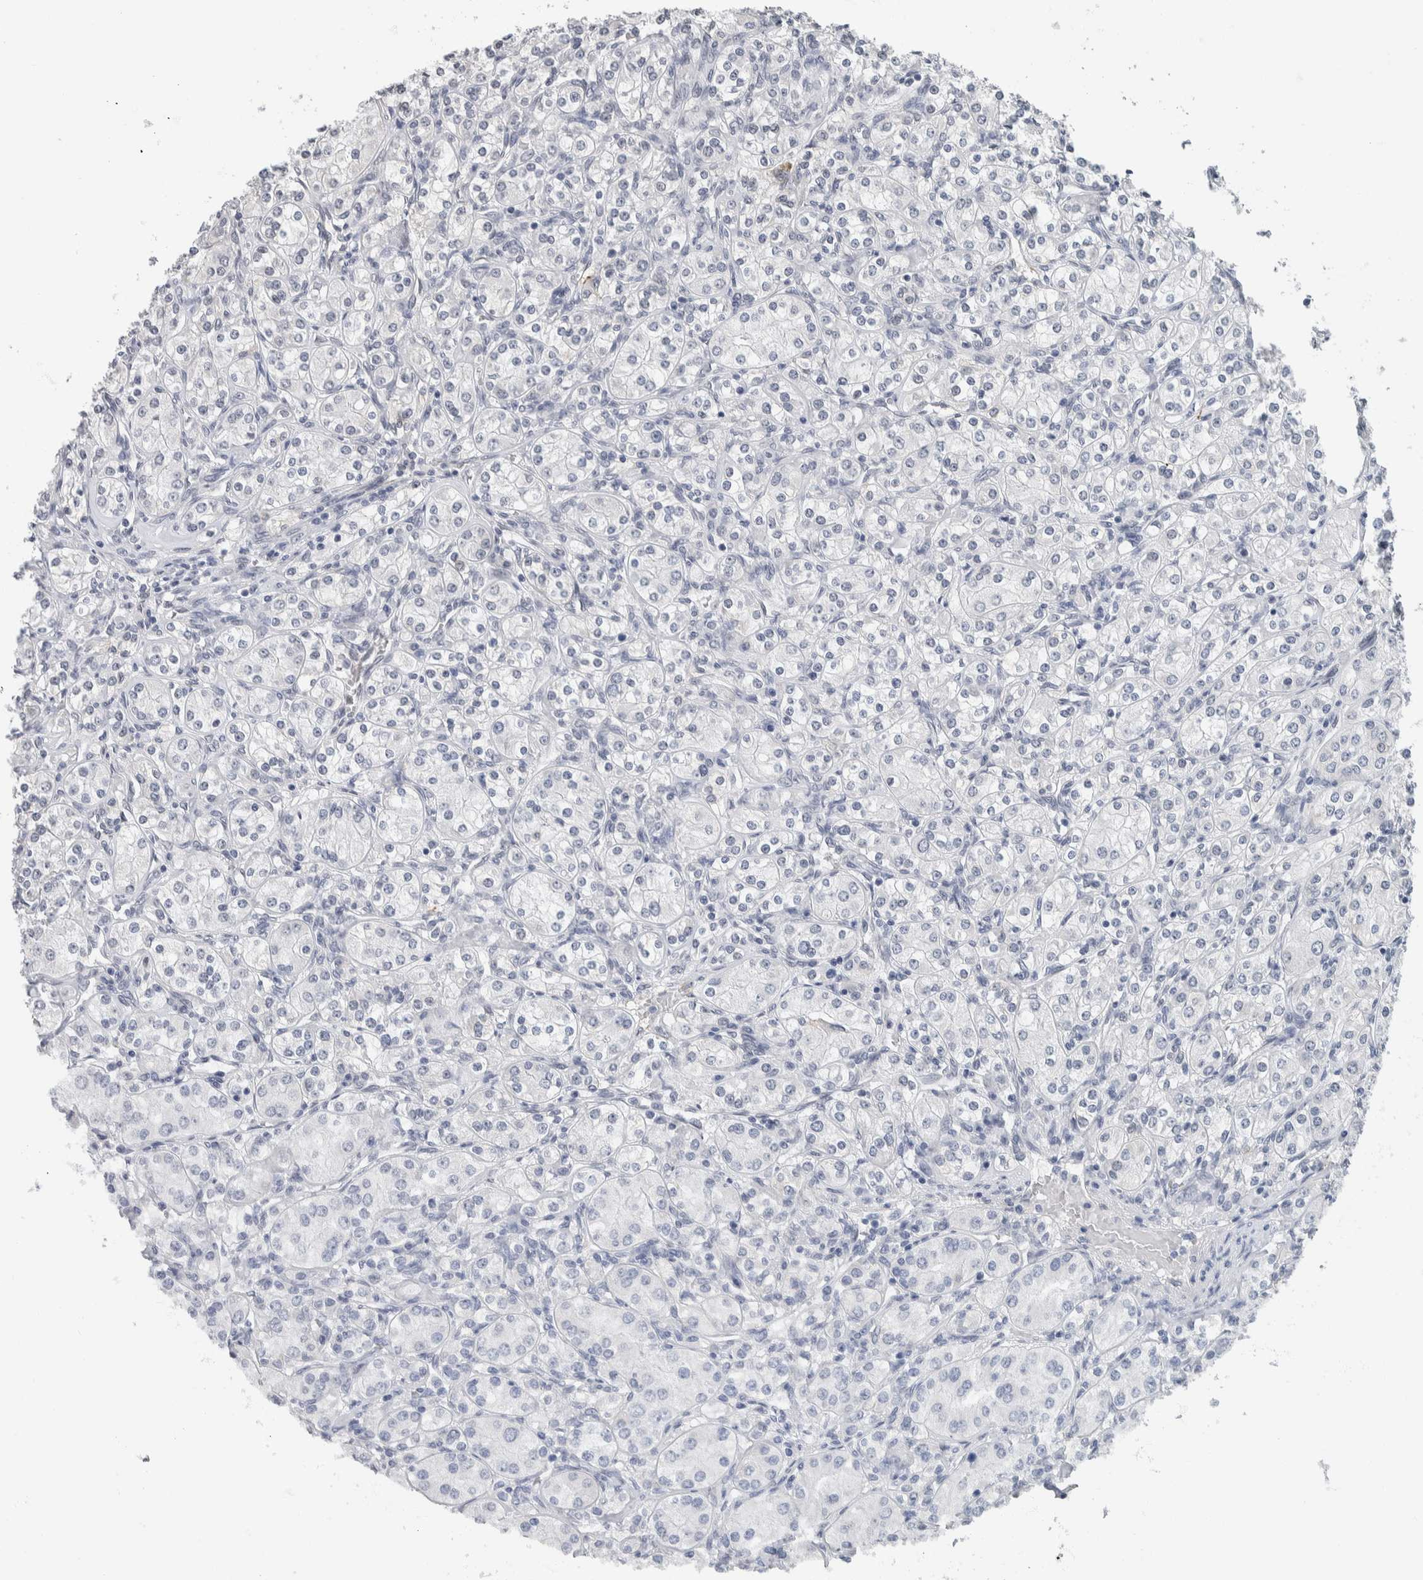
{"staining": {"intensity": "negative", "quantity": "none", "location": "none"}, "tissue": "renal cancer", "cell_type": "Tumor cells", "image_type": "cancer", "snomed": [{"axis": "morphology", "description": "Adenocarcinoma, NOS"}, {"axis": "topography", "description": "Kidney"}], "caption": "Renal cancer was stained to show a protein in brown. There is no significant positivity in tumor cells. (DAB immunohistochemistry visualized using brightfield microscopy, high magnification).", "gene": "NEFM", "patient": {"sex": "male", "age": 77}}